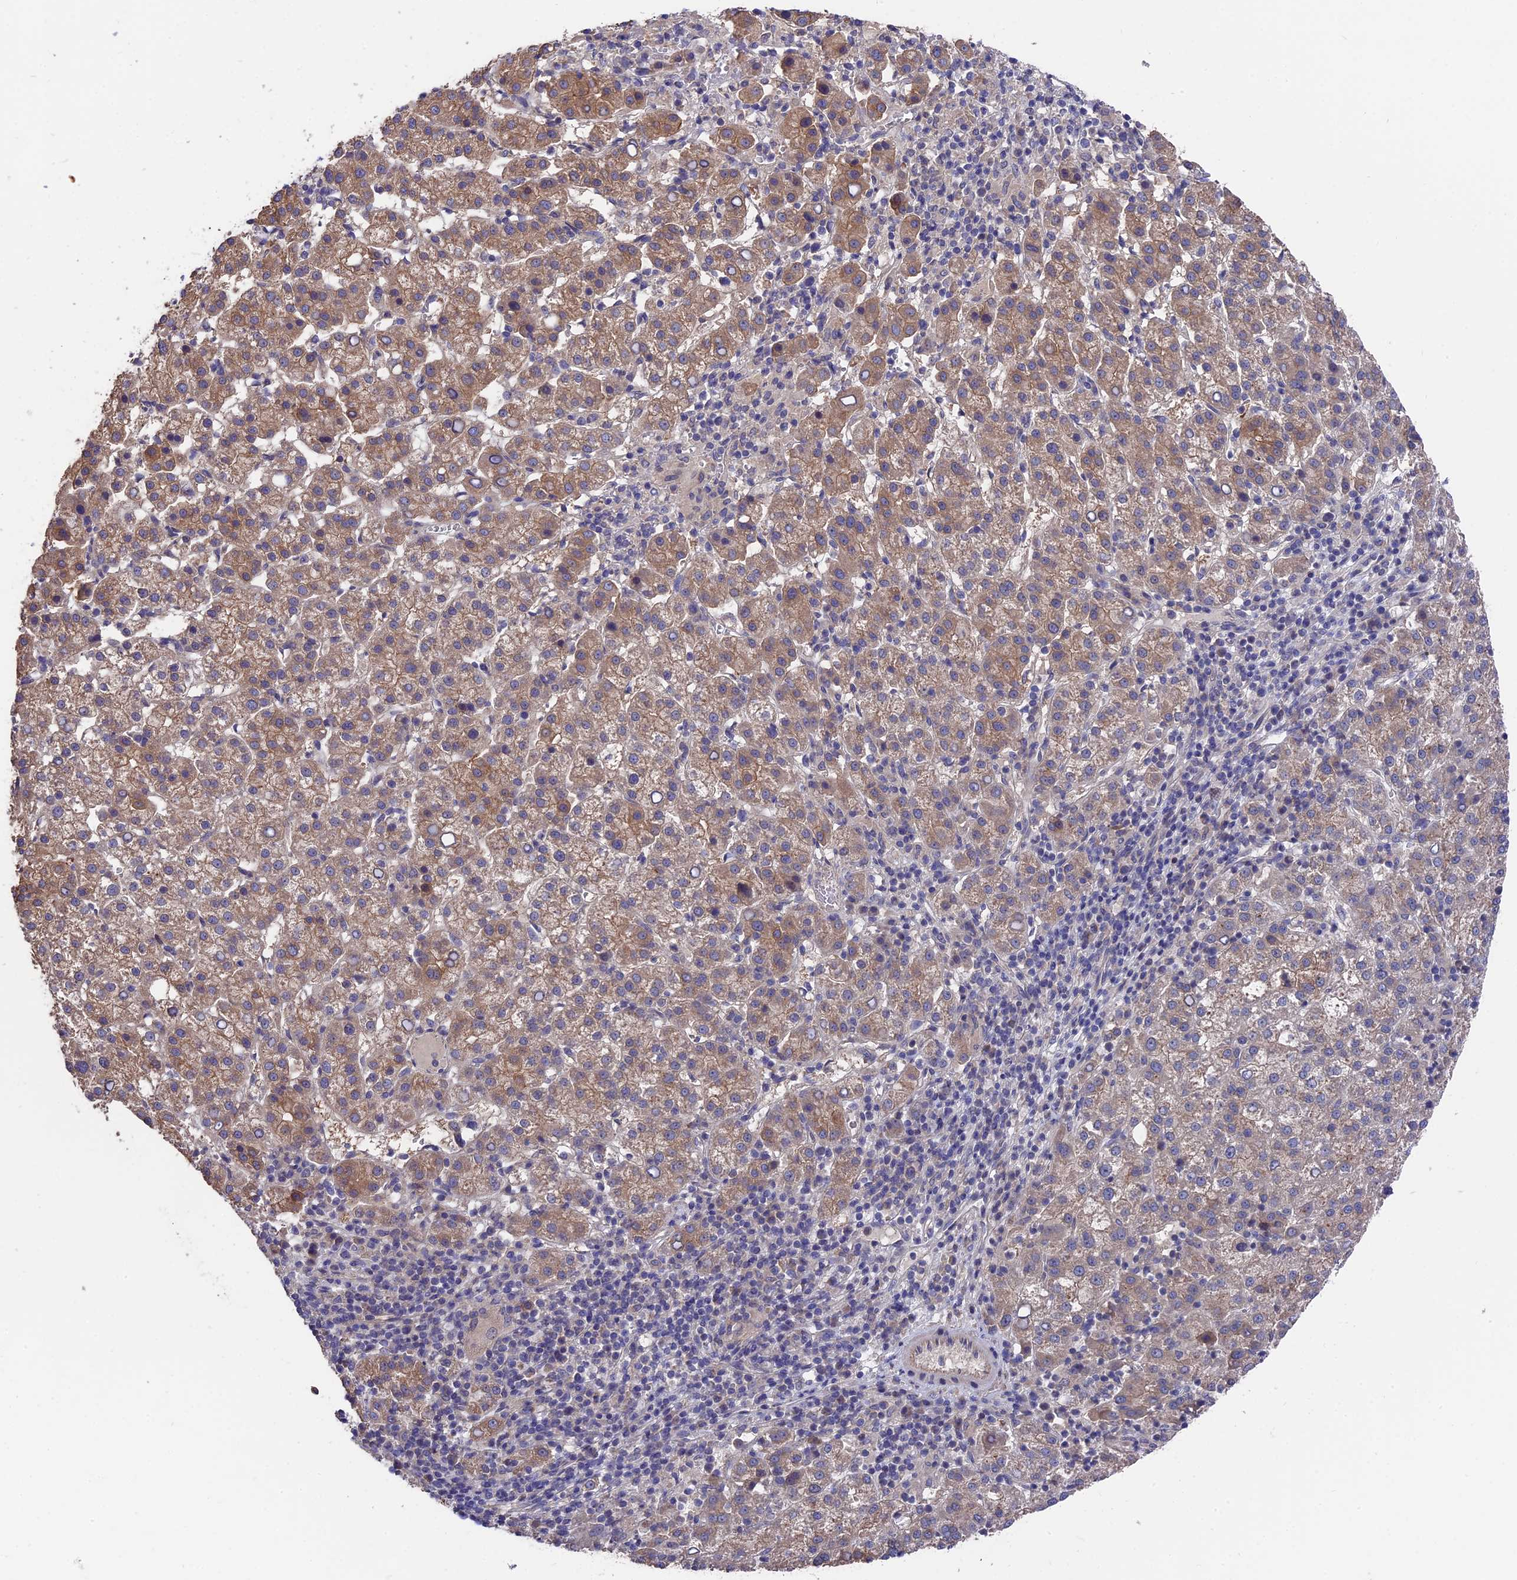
{"staining": {"intensity": "weak", "quantity": ">75%", "location": "cytoplasmic/membranous"}, "tissue": "liver cancer", "cell_type": "Tumor cells", "image_type": "cancer", "snomed": [{"axis": "morphology", "description": "Carcinoma, Hepatocellular, NOS"}, {"axis": "topography", "description": "Liver"}], "caption": "Protein expression analysis of human liver cancer reveals weak cytoplasmic/membranous expression in approximately >75% of tumor cells. (Brightfield microscopy of DAB IHC at high magnification).", "gene": "ZCCHC2", "patient": {"sex": "female", "age": 58}}